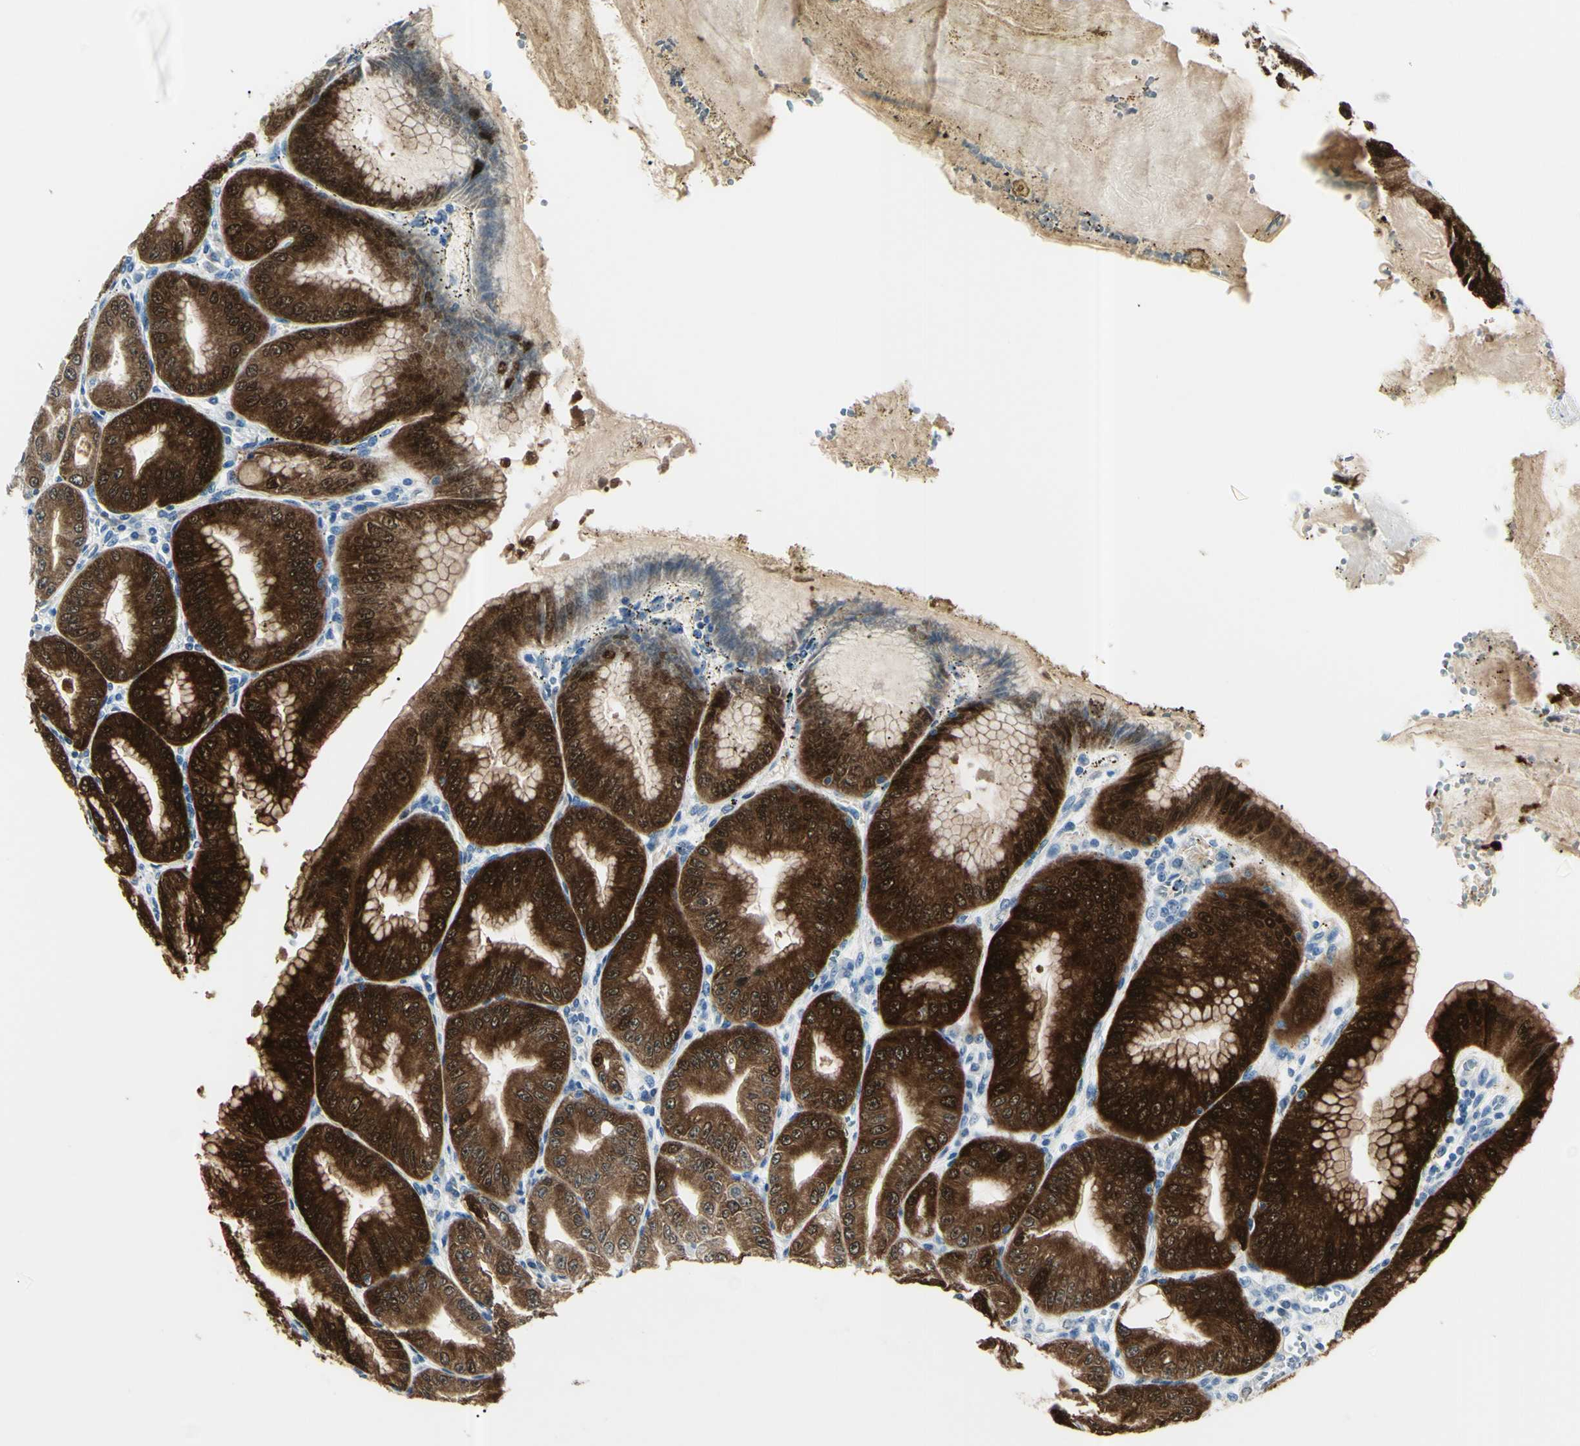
{"staining": {"intensity": "strong", "quantity": ">75%", "location": "cytoplasmic/membranous,nuclear"}, "tissue": "stomach", "cell_type": "Glandular cells", "image_type": "normal", "snomed": [{"axis": "morphology", "description": "Normal tissue, NOS"}, {"axis": "topography", "description": "Stomach, lower"}], "caption": "A micrograph showing strong cytoplasmic/membranous,nuclear positivity in approximately >75% of glandular cells in normal stomach, as visualized by brown immunohistochemical staining.", "gene": "AKR1C3", "patient": {"sex": "male", "age": 71}}